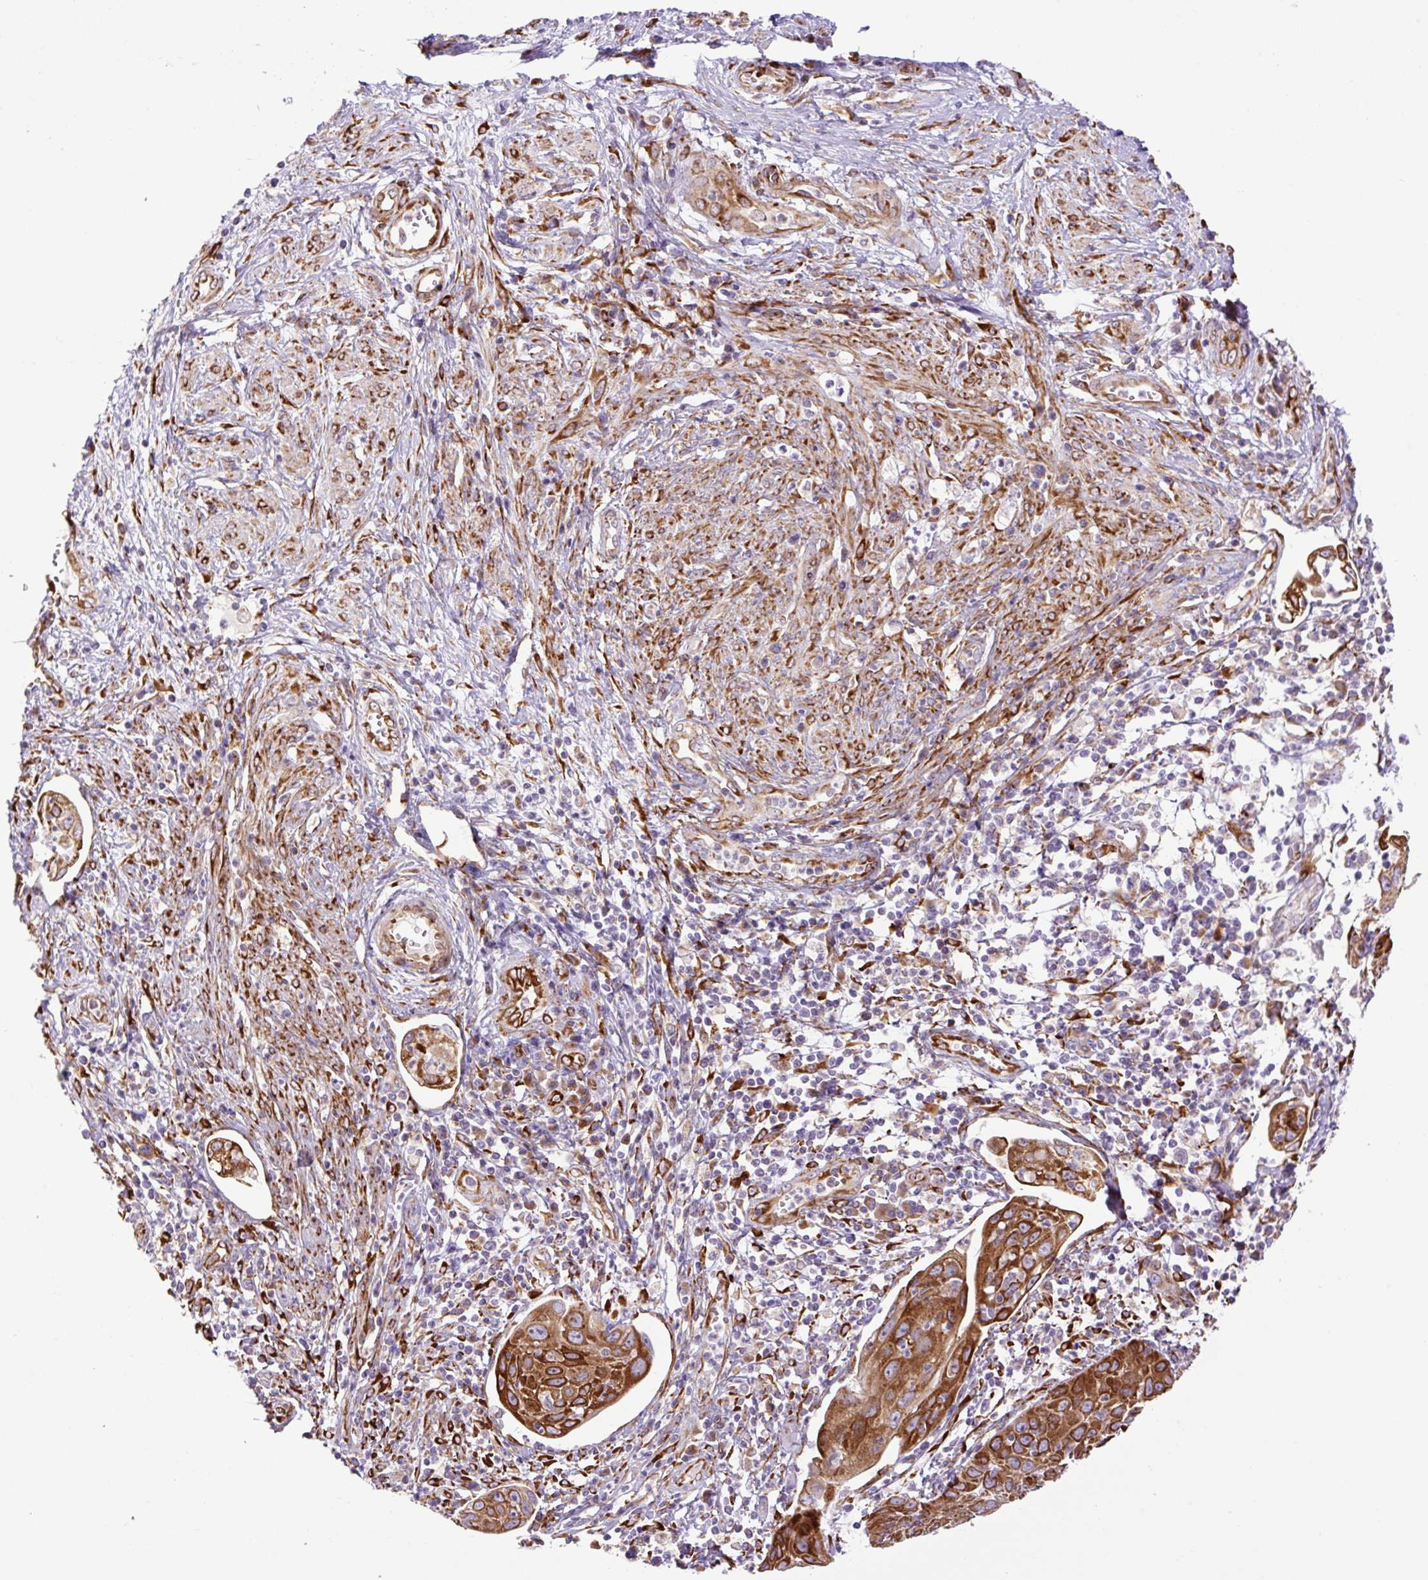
{"staining": {"intensity": "strong", "quantity": ">75%", "location": "cytoplasmic/membranous"}, "tissue": "cervical cancer", "cell_type": "Tumor cells", "image_type": "cancer", "snomed": [{"axis": "morphology", "description": "Squamous cell carcinoma, NOS"}, {"axis": "topography", "description": "Cervix"}], "caption": "Immunohistochemistry (IHC) (DAB (3,3'-diaminobenzidine)) staining of cervical squamous cell carcinoma demonstrates strong cytoplasmic/membranous protein expression in about >75% of tumor cells. (IHC, brightfield microscopy, high magnification).", "gene": "RAB30", "patient": {"sex": "female", "age": 36}}